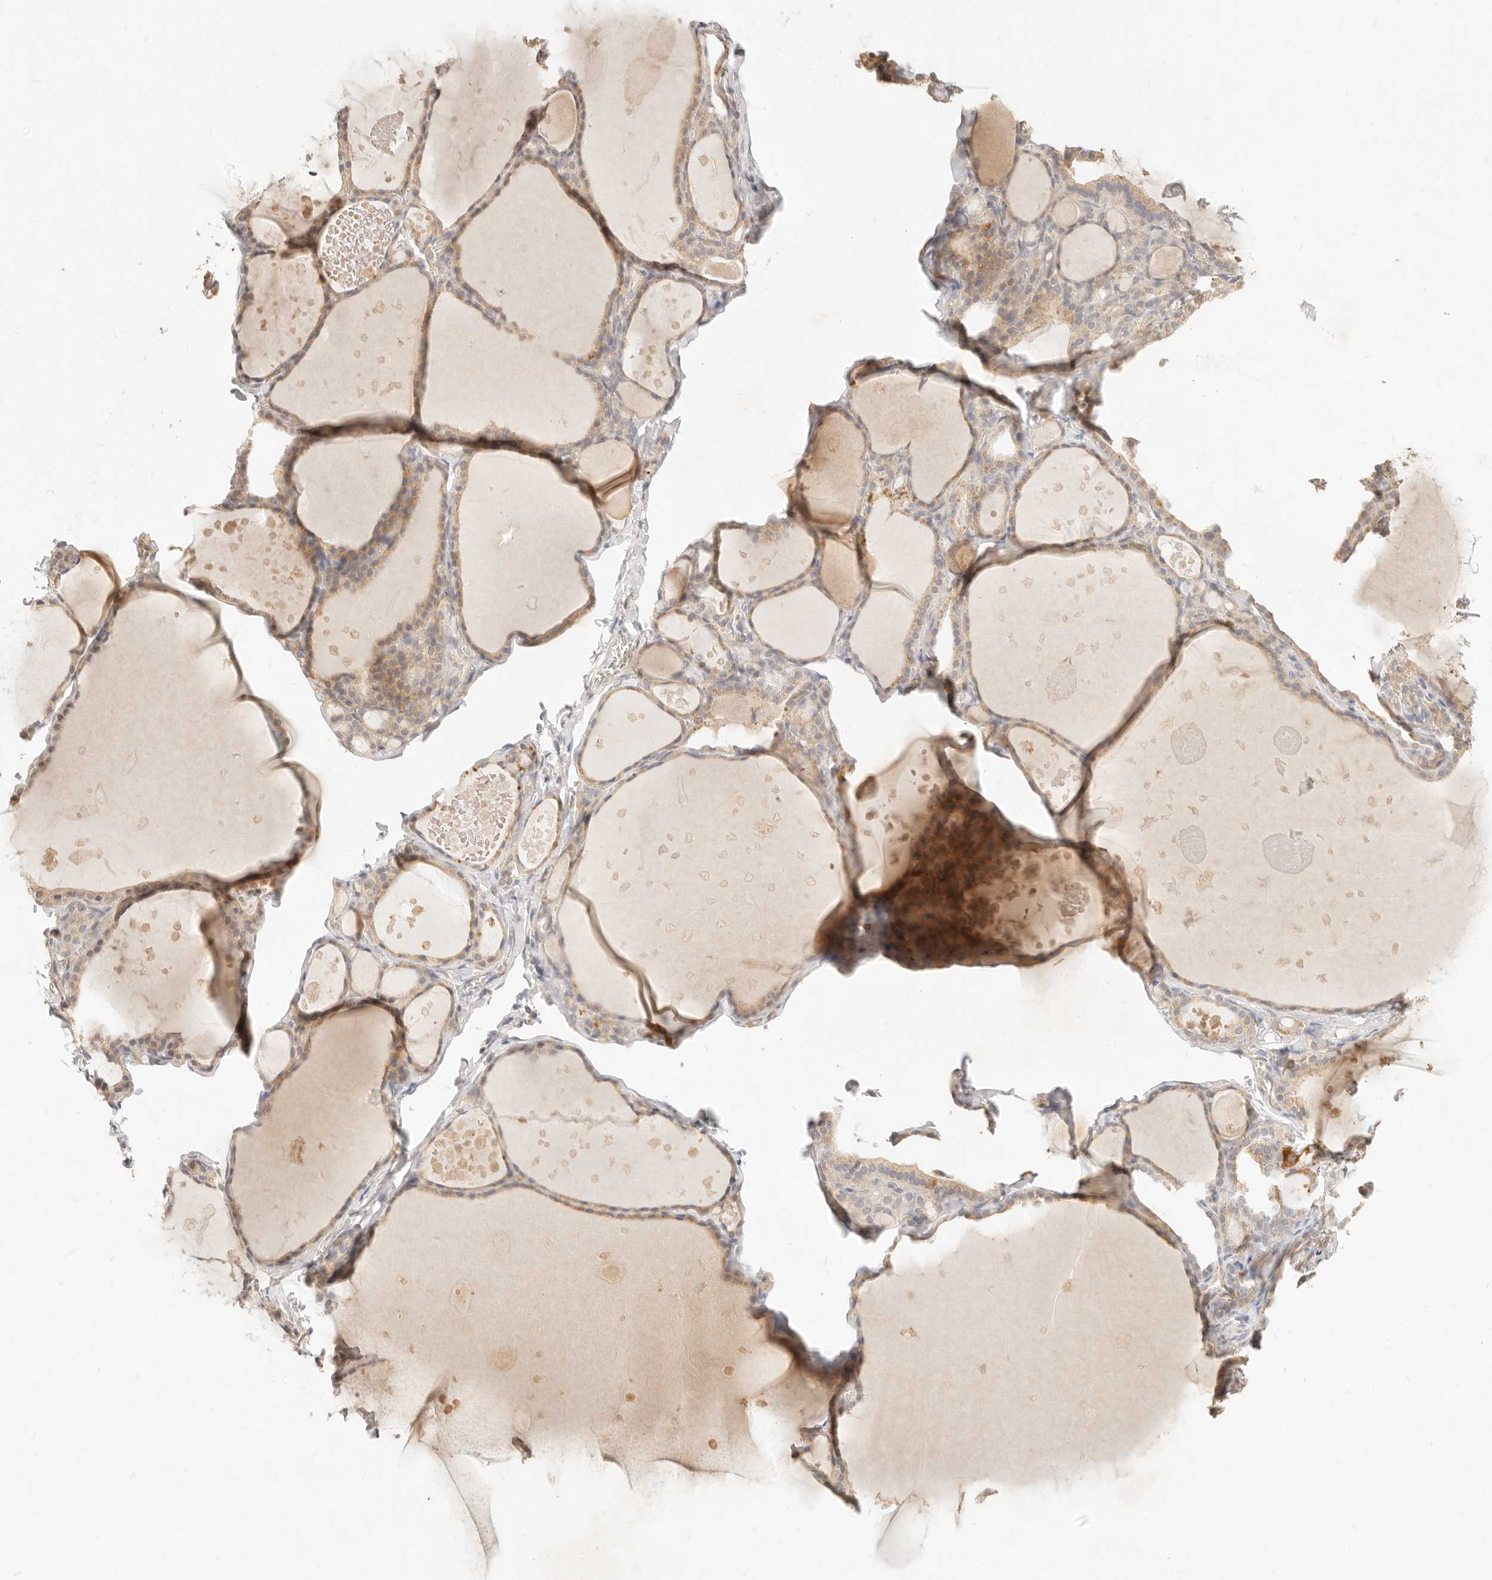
{"staining": {"intensity": "weak", "quantity": ">75%", "location": "cytoplasmic/membranous"}, "tissue": "thyroid gland", "cell_type": "Glandular cells", "image_type": "normal", "snomed": [{"axis": "morphology", "description": "Normal tissue, NOS"}, {"axis": "topography", "description": "Thyroid gland"}], "caption": "A photomicrograph of thyroid gland stained for a protein displays weak cytoplasmic/membranous brown staining in glandular cells.", "gene": "RUBCNL", "patient": {"sex": "male", "age": 56}}